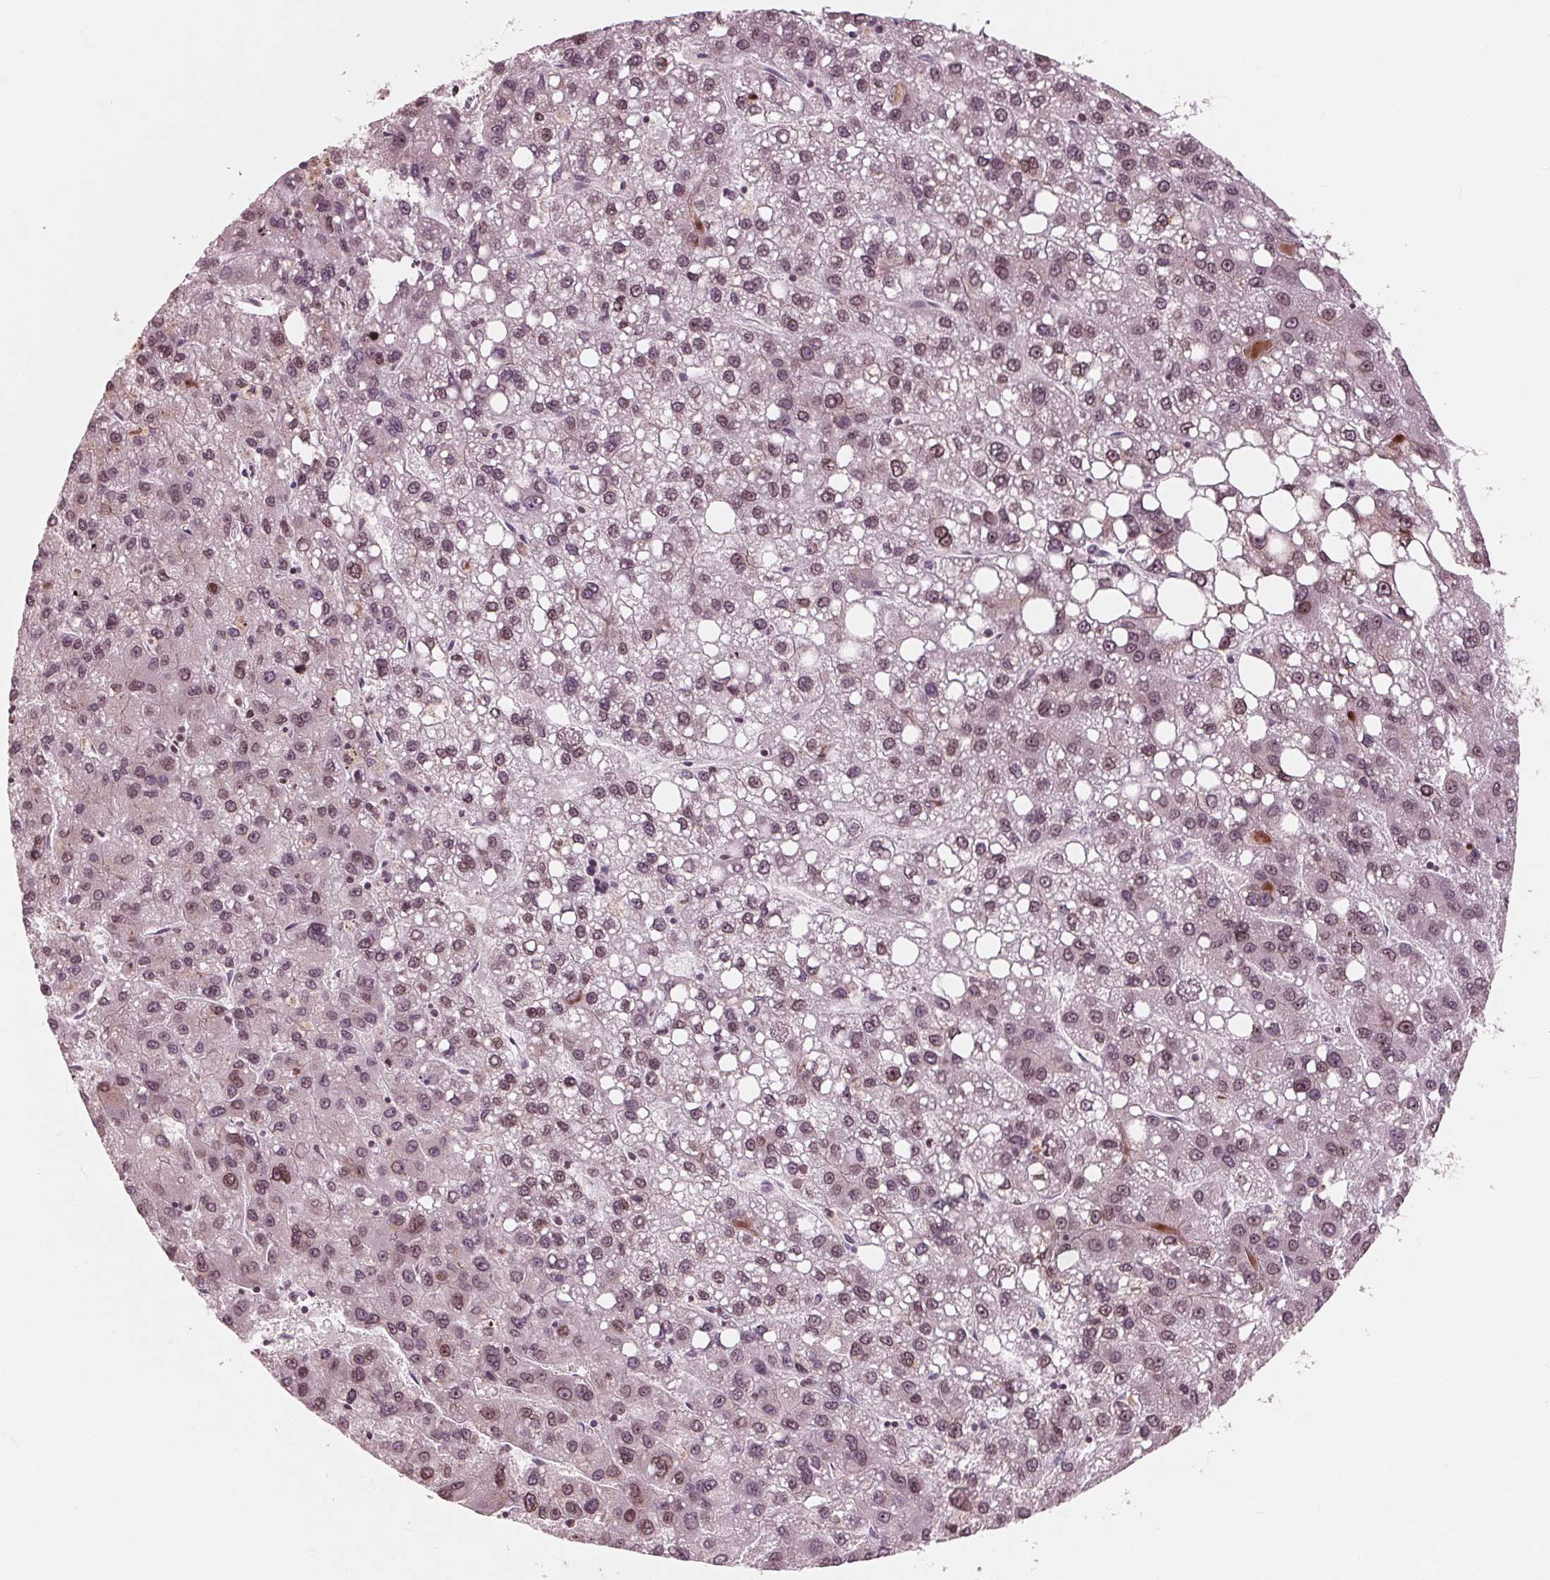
{"staining": {"intensity": "weak", "quantity": "25%-75%", "location": "cytoplasmic/membranous,nuclear"}, "tissue": "liver cancer", "cell_type": "Tumor cells", "image_type": "cancer", "snomed": [{"axis": "morphology", "description": "Carcinoma, Hepatocellular, NOS"}, {"axis": "topography", "description": "Liver"}], "caption": "Human liver hepatocellular carcinoma stained with a protein marker exhibits weak staining in tumor cells.", "gene": "NUP210", "patient": {"sex": "female", "age": 82}}